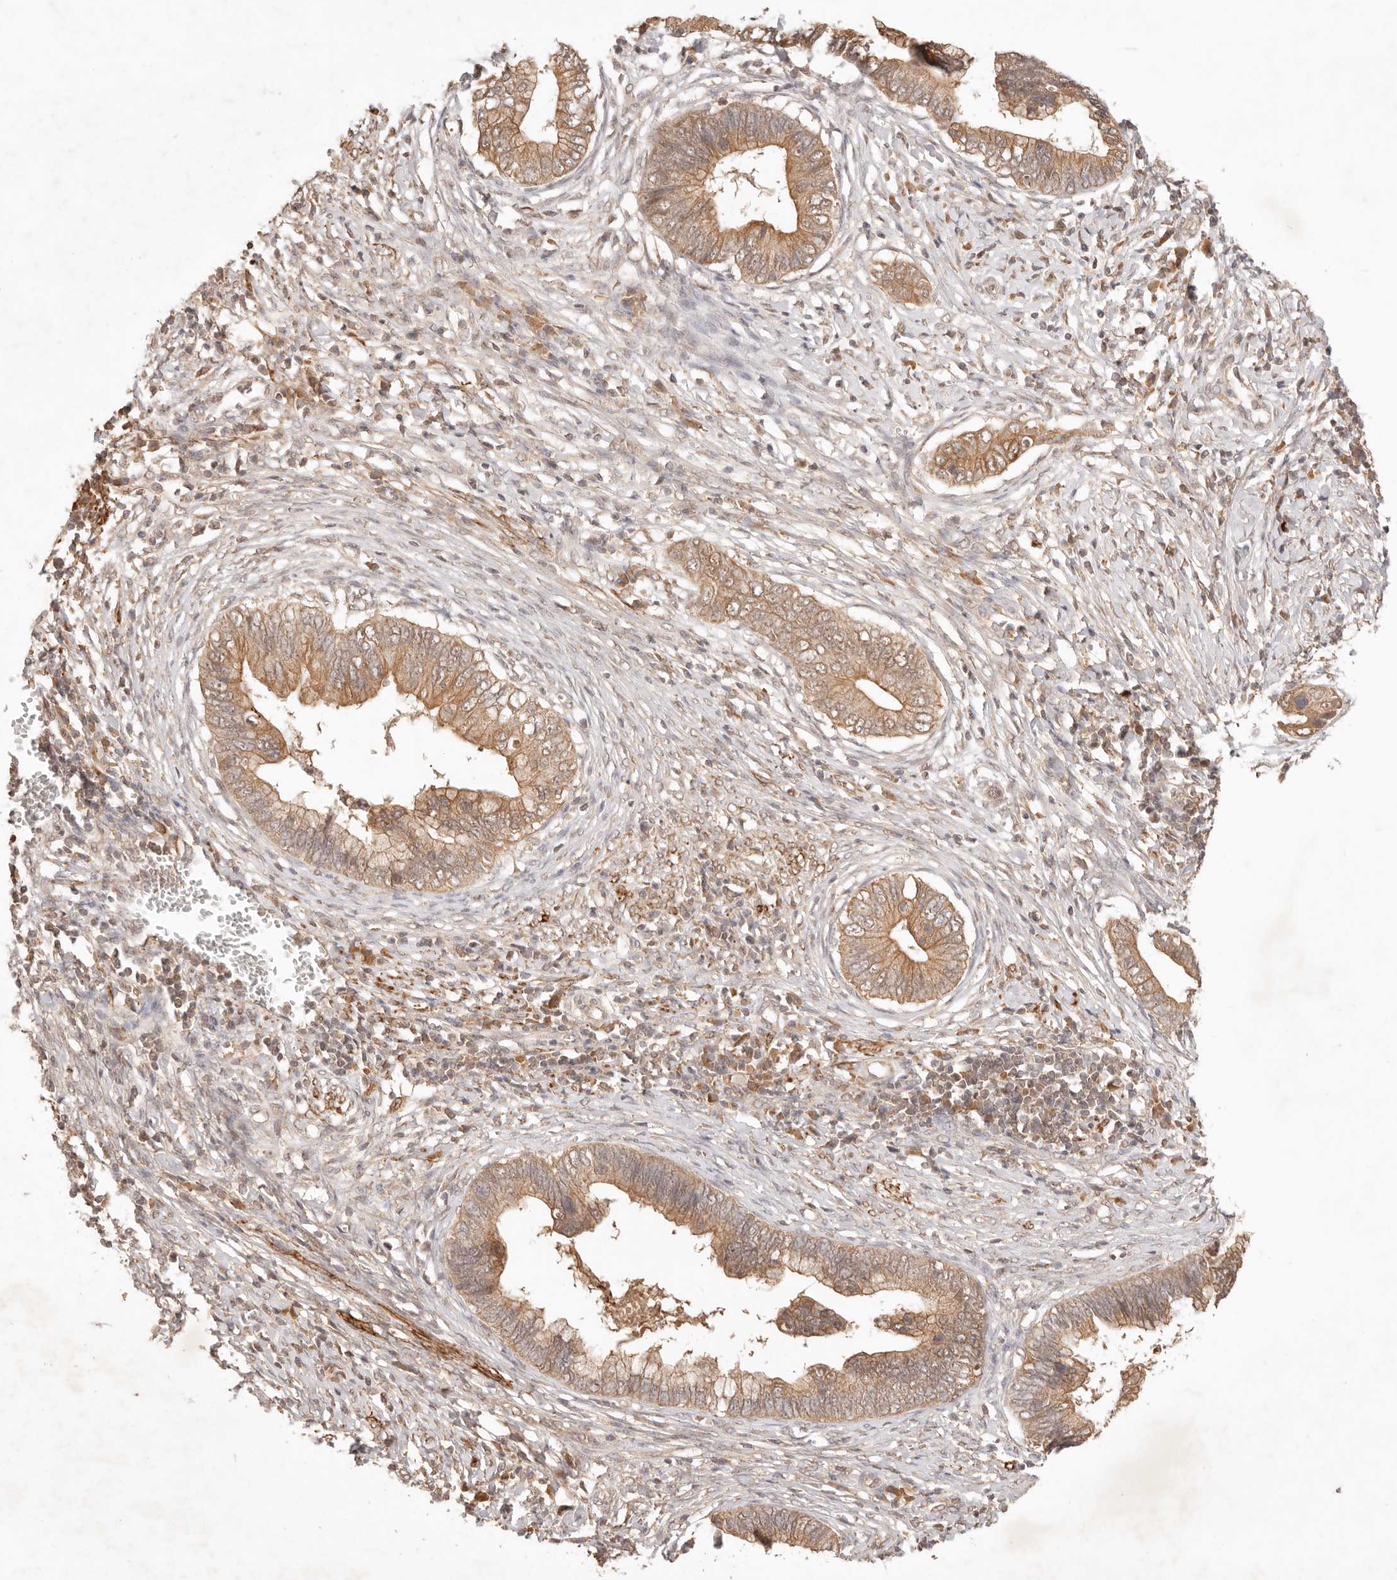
{"staining": {"intensity": "moderate", "quantity": ">75%", "location": "cytoplasmic/membranous"}, "tissue": "cervical cancer", "cell_type": "Tumor cells", "image_type": "cancer", "snomed": [{"axis": "morphology", "description": "Adenocarcinoma, NOS"}, {"axis": "topography", "description": "Cervix"}], "caption": "Immunohistochemical staining of cervical cancer reveals medium levels of moderate cytoplasmic/membranous staining in approximately >75% of tumor cells.", "gene": "TRIM11", "patient": {"sex": "female", "age": 44}}